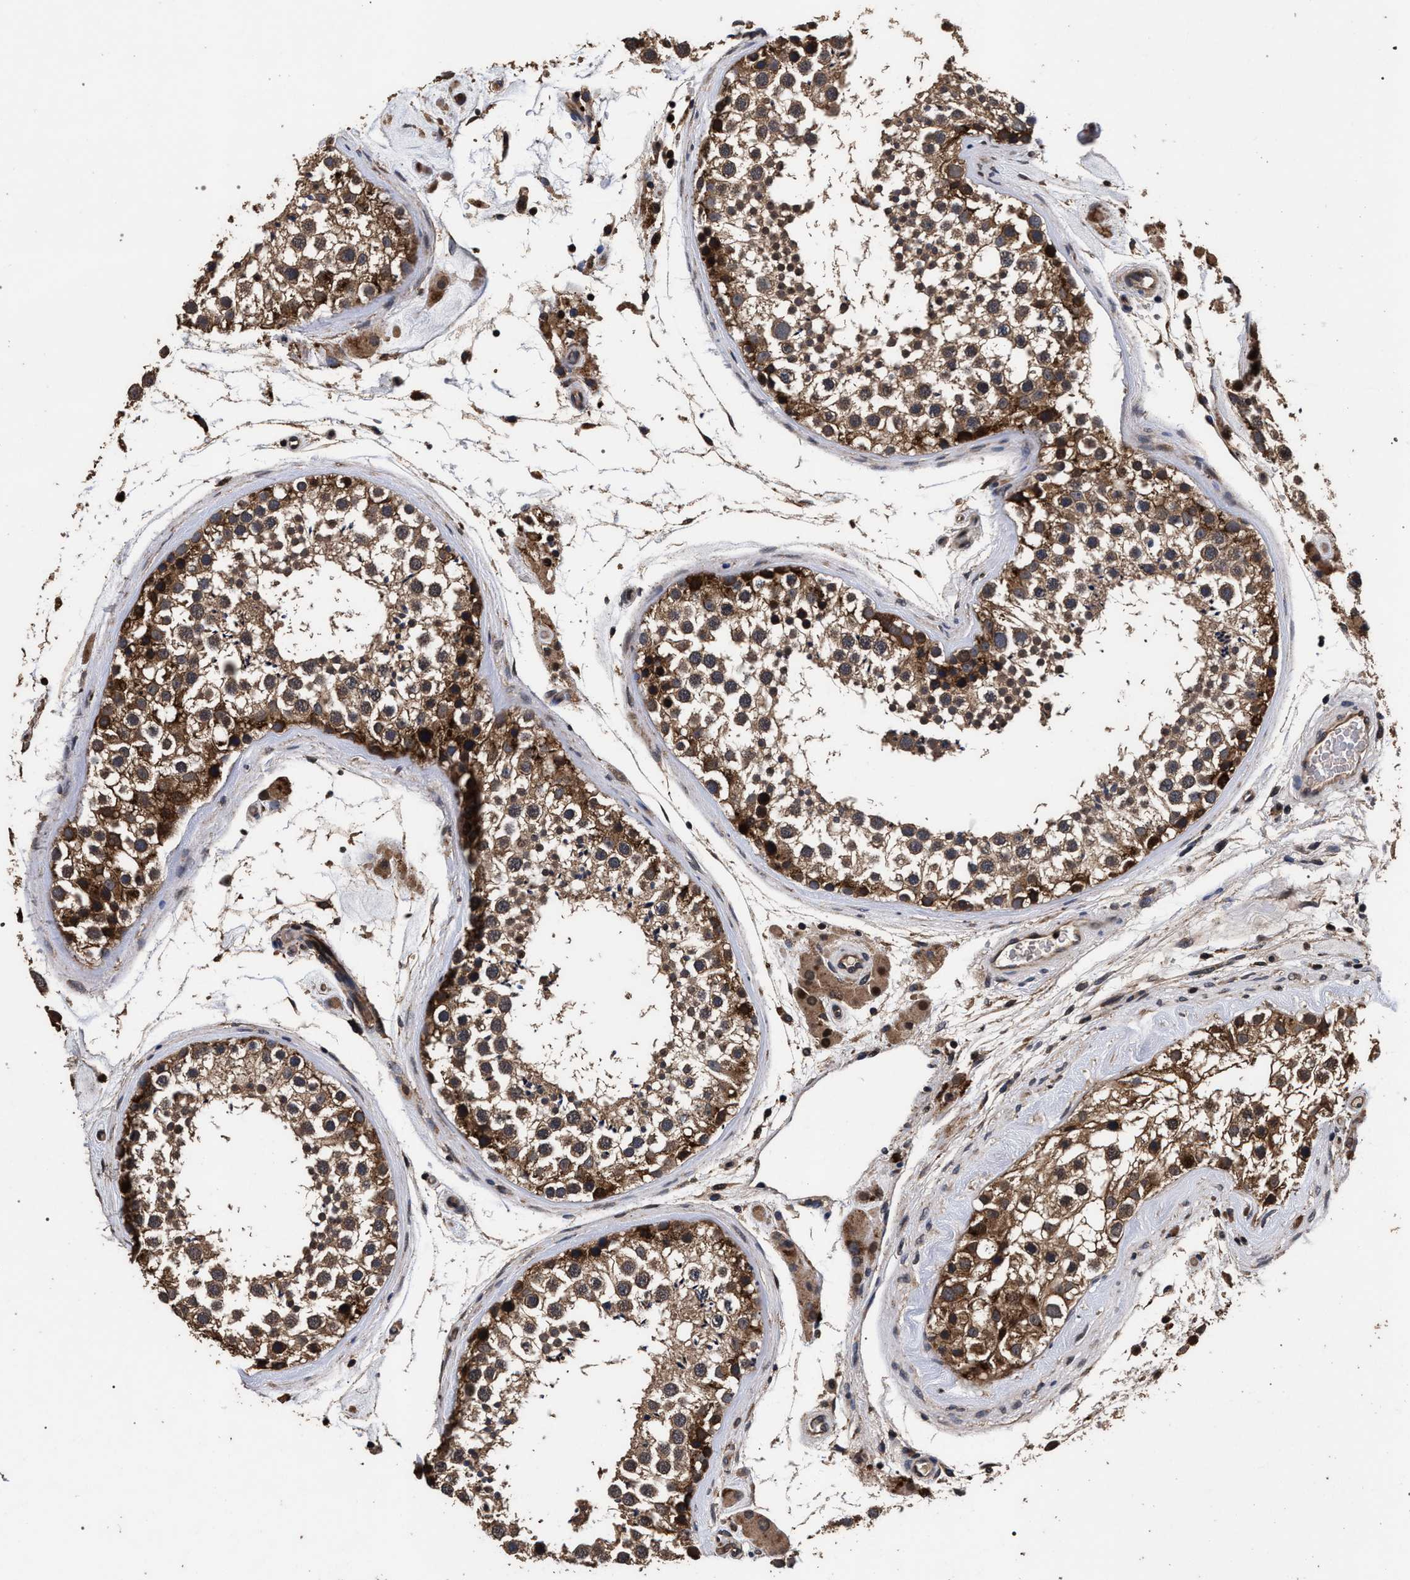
{"staining": {"intensity": "moderate", "quantity": ">75%", "location": "cytoplasmic/membranous"}, "tissue": "testis", "cell_type": "Cells in seminiferous ducts", "image_type": "normal", "snomed": [{"axis": "morphology", "description": "Normal tissue, NOS"}, {"axis": "topography", "description": "Testis"}], "caption": "High-magnification brightfield microscopy of benign testis stained with DAB (brown) and counterstained with hematoxylin (blue). cells in seminiferous ducts exhibit moderate cytoplasmic/membranous staining is present in approximately>75% of cells. The protein is shown in brown color, while the nuclei are stained blue.", "gene": "ACOX1", "patient": {"sex": "male", "age": 46}}